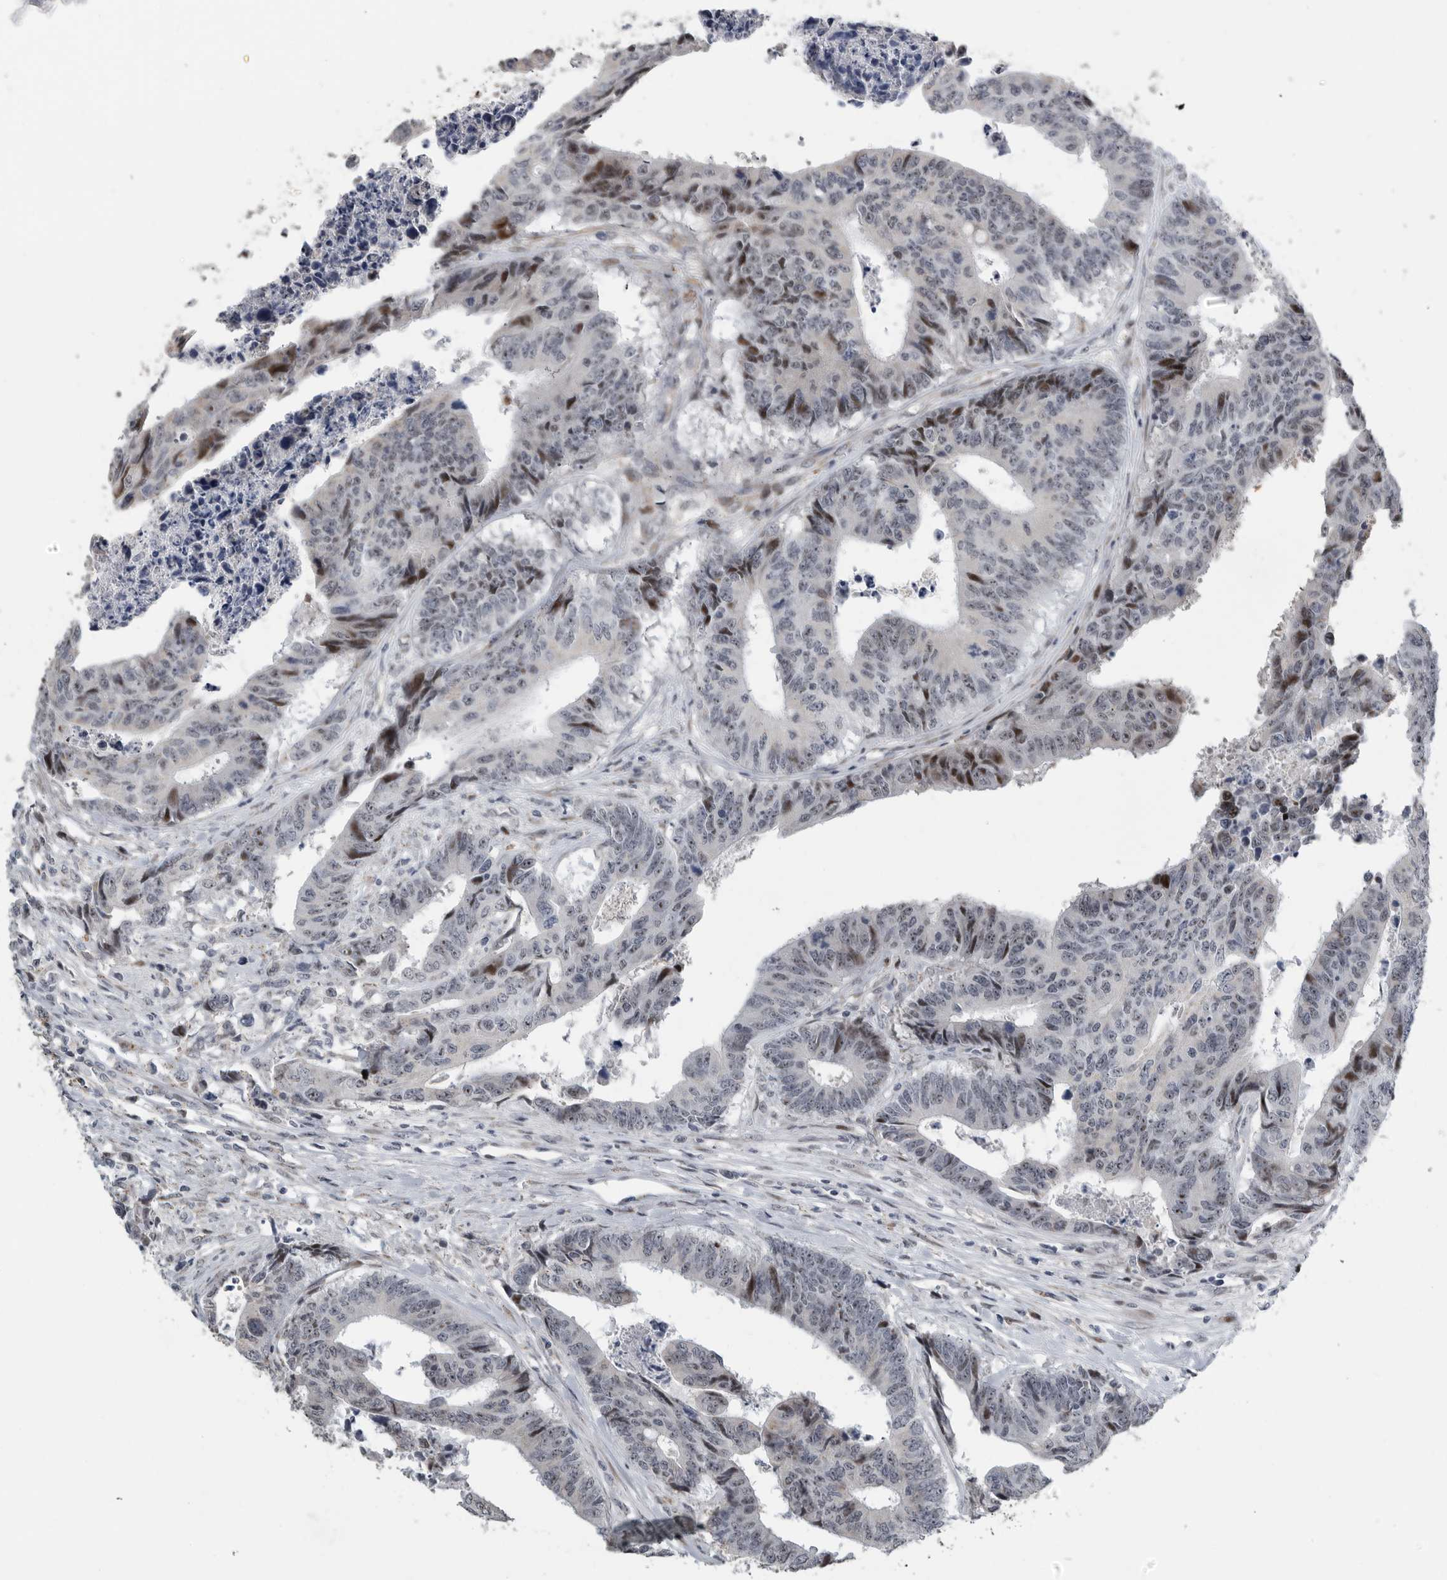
{"staining": {"intensity": "moderate", "quantity": "<25%", "location": "nuclear"}, "tissue": "colorectal cancer", "cell_type": "Tumor cells", "image_type": "cancer", "snomed": [{"axis": "morphology", "description": "Adenocarcinoma, NOS"}, {"axis": "topography", "description": "Rectum"}], "caption": "Immunohistochemical staining of human colorectal adenocarcinoma reveals low levels of moderate nuclear protein staining in about <25% of tumor cells.", "gene": "PCMTD1", "patient": {"sex": "male", "age": 84}}